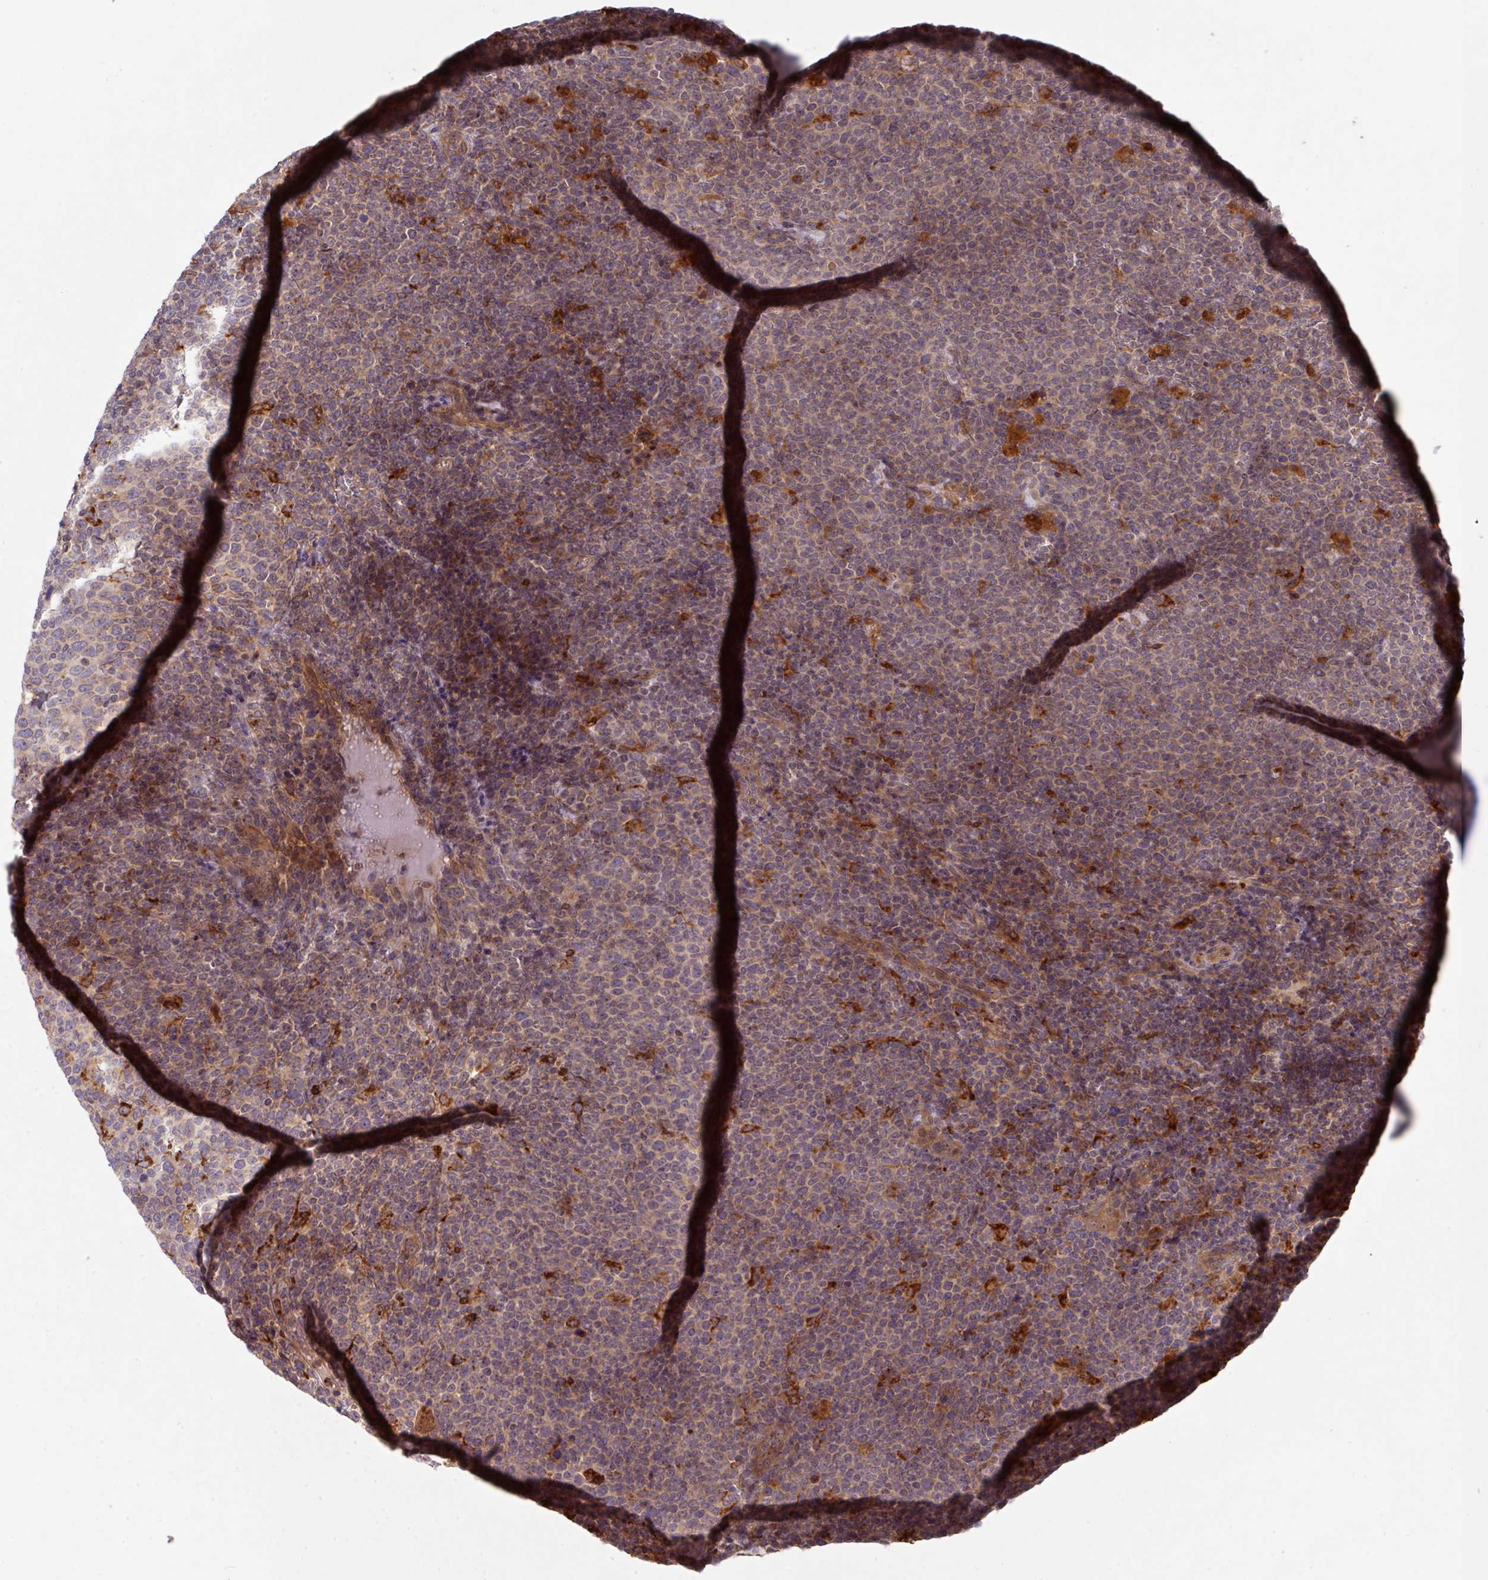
{"staining": {"intensity": "weak", "quantity": "<25%", "location": "cytoplasmic/membranous"}, "tissue": "lymphoma", "cell_type": "Tumor cells", "image_type": "cancer", "snomed": [{"axis": "morphology", "description": "Malignant lymphoma, non-Hodgkin's type, High grade"}, {"axis": "topography", "description": "Lymph node"}], "caption": "Immunohistochemistry of lymphoma shows no staining in tumor cells.", "gene": "TRIM14", "patient": {"sex": "male", "age": 61}}